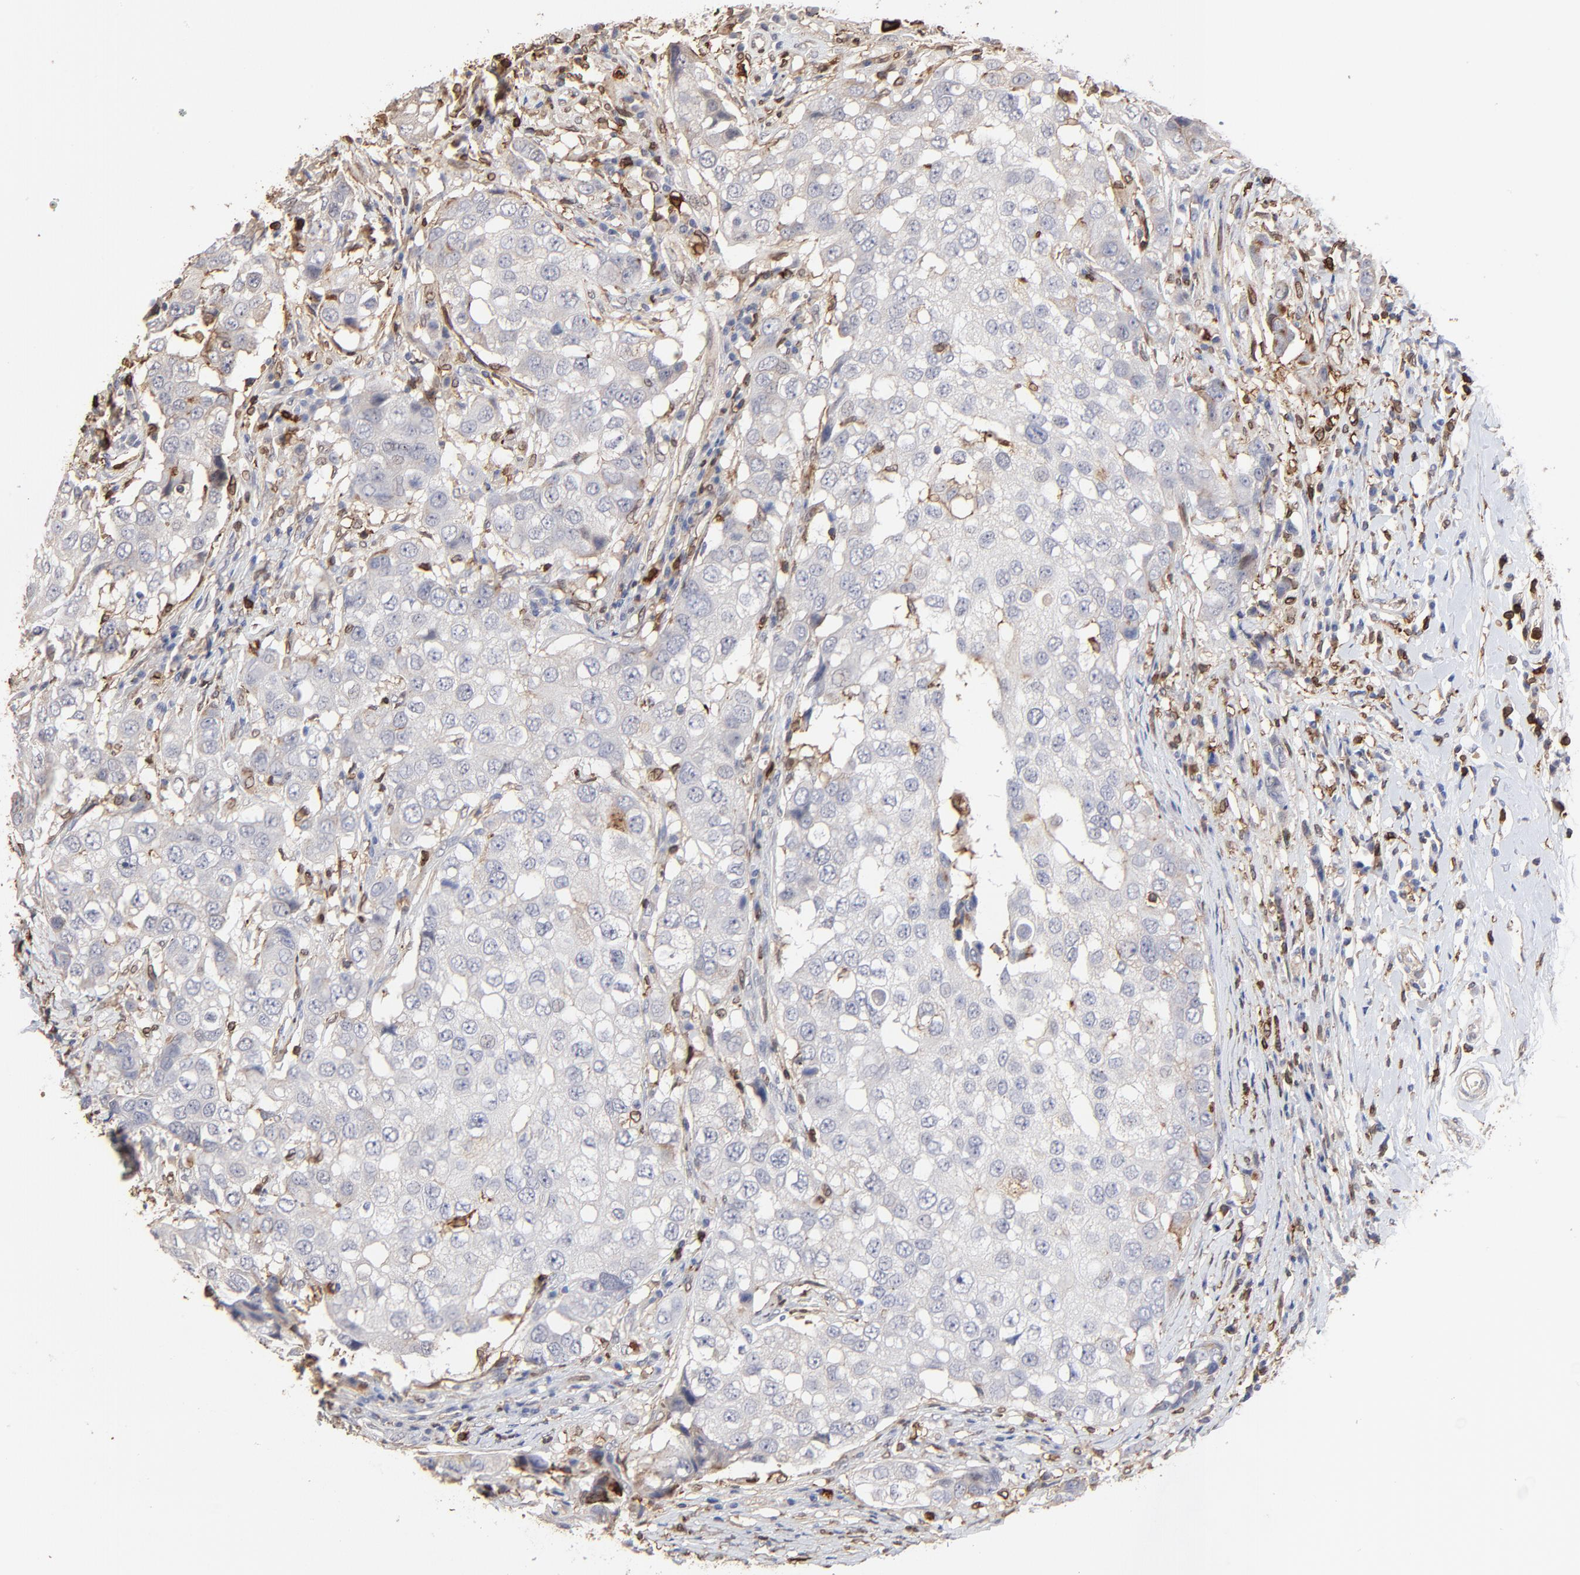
{"staining": {"intensity": "negative", "quantity": "none", "location": "none"}, "tissue": "breast cancer", "cell_type": "Tumor cells", "image_type": "cancer", "snomed": [{"axis": "morphology", "description": "Duct carcinoma"}, {"axis": "topography", "description": "Breast"}], "caption": "The immunohistochemistry (IHC) image has no significant staining in tumor cells of breast invasive ductal carcinoma tissue.", "gene": "SLC6A14", "patient": {"sex": "female", "age": 27}}